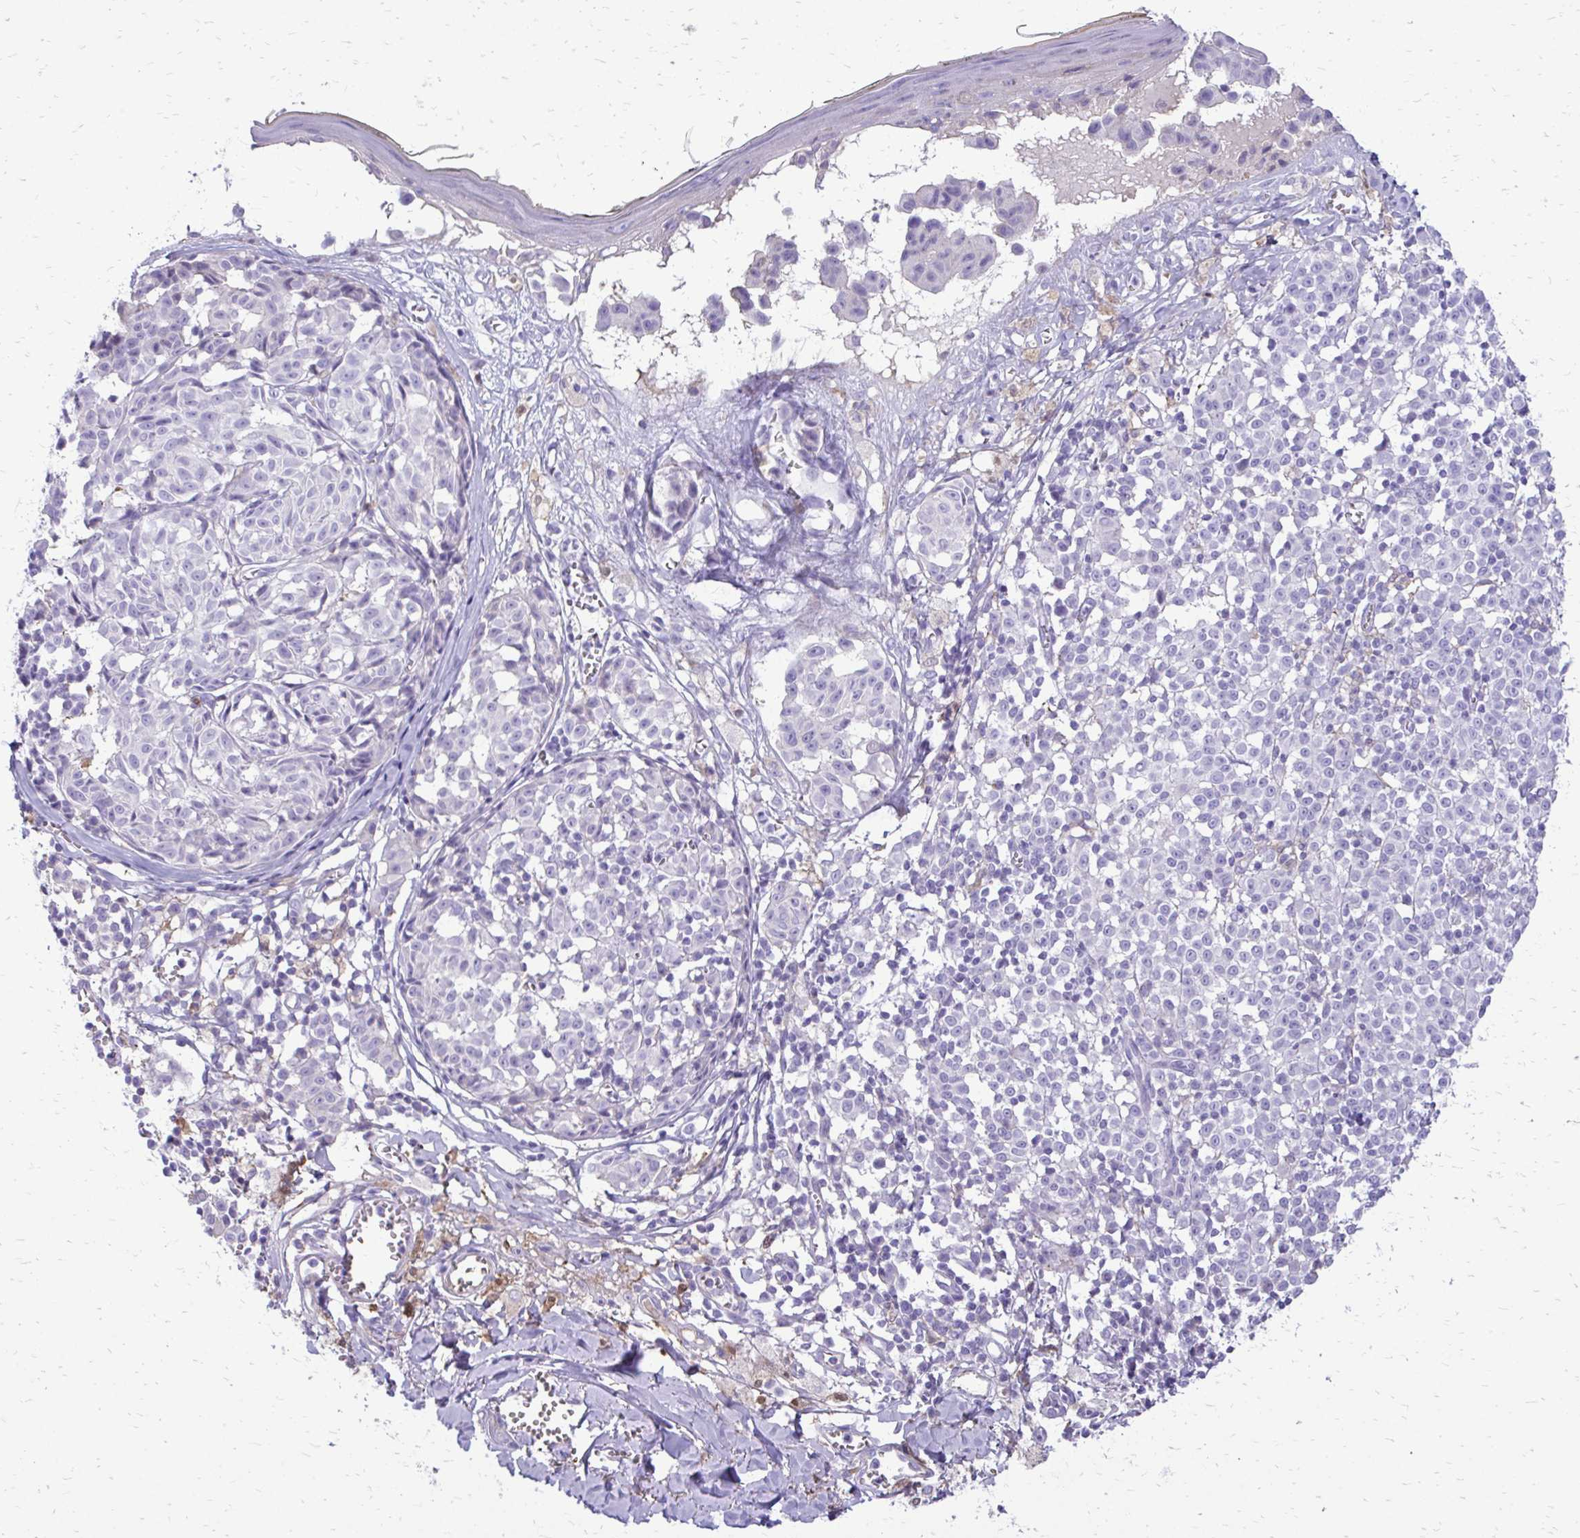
{"staining": {"intensity": "negative", "quantity": "none", "location": "none"}, "tissue": "melanoma", "cell_type": "Tumor cells", "image_type": "cancer", "snomed": [{"axis": "morphology", "description": "Malignant melanoma, NOS"}, {"axis": "topography", "description": "Skin"}], "caption": "This is a histopathology image of immunohistochemistry (IHC) staining of malignant melanoma, which shows no positivity in tumor cells.", "gene": "SIGLEC11", "patient": {"sex": "female", "age": 43}}